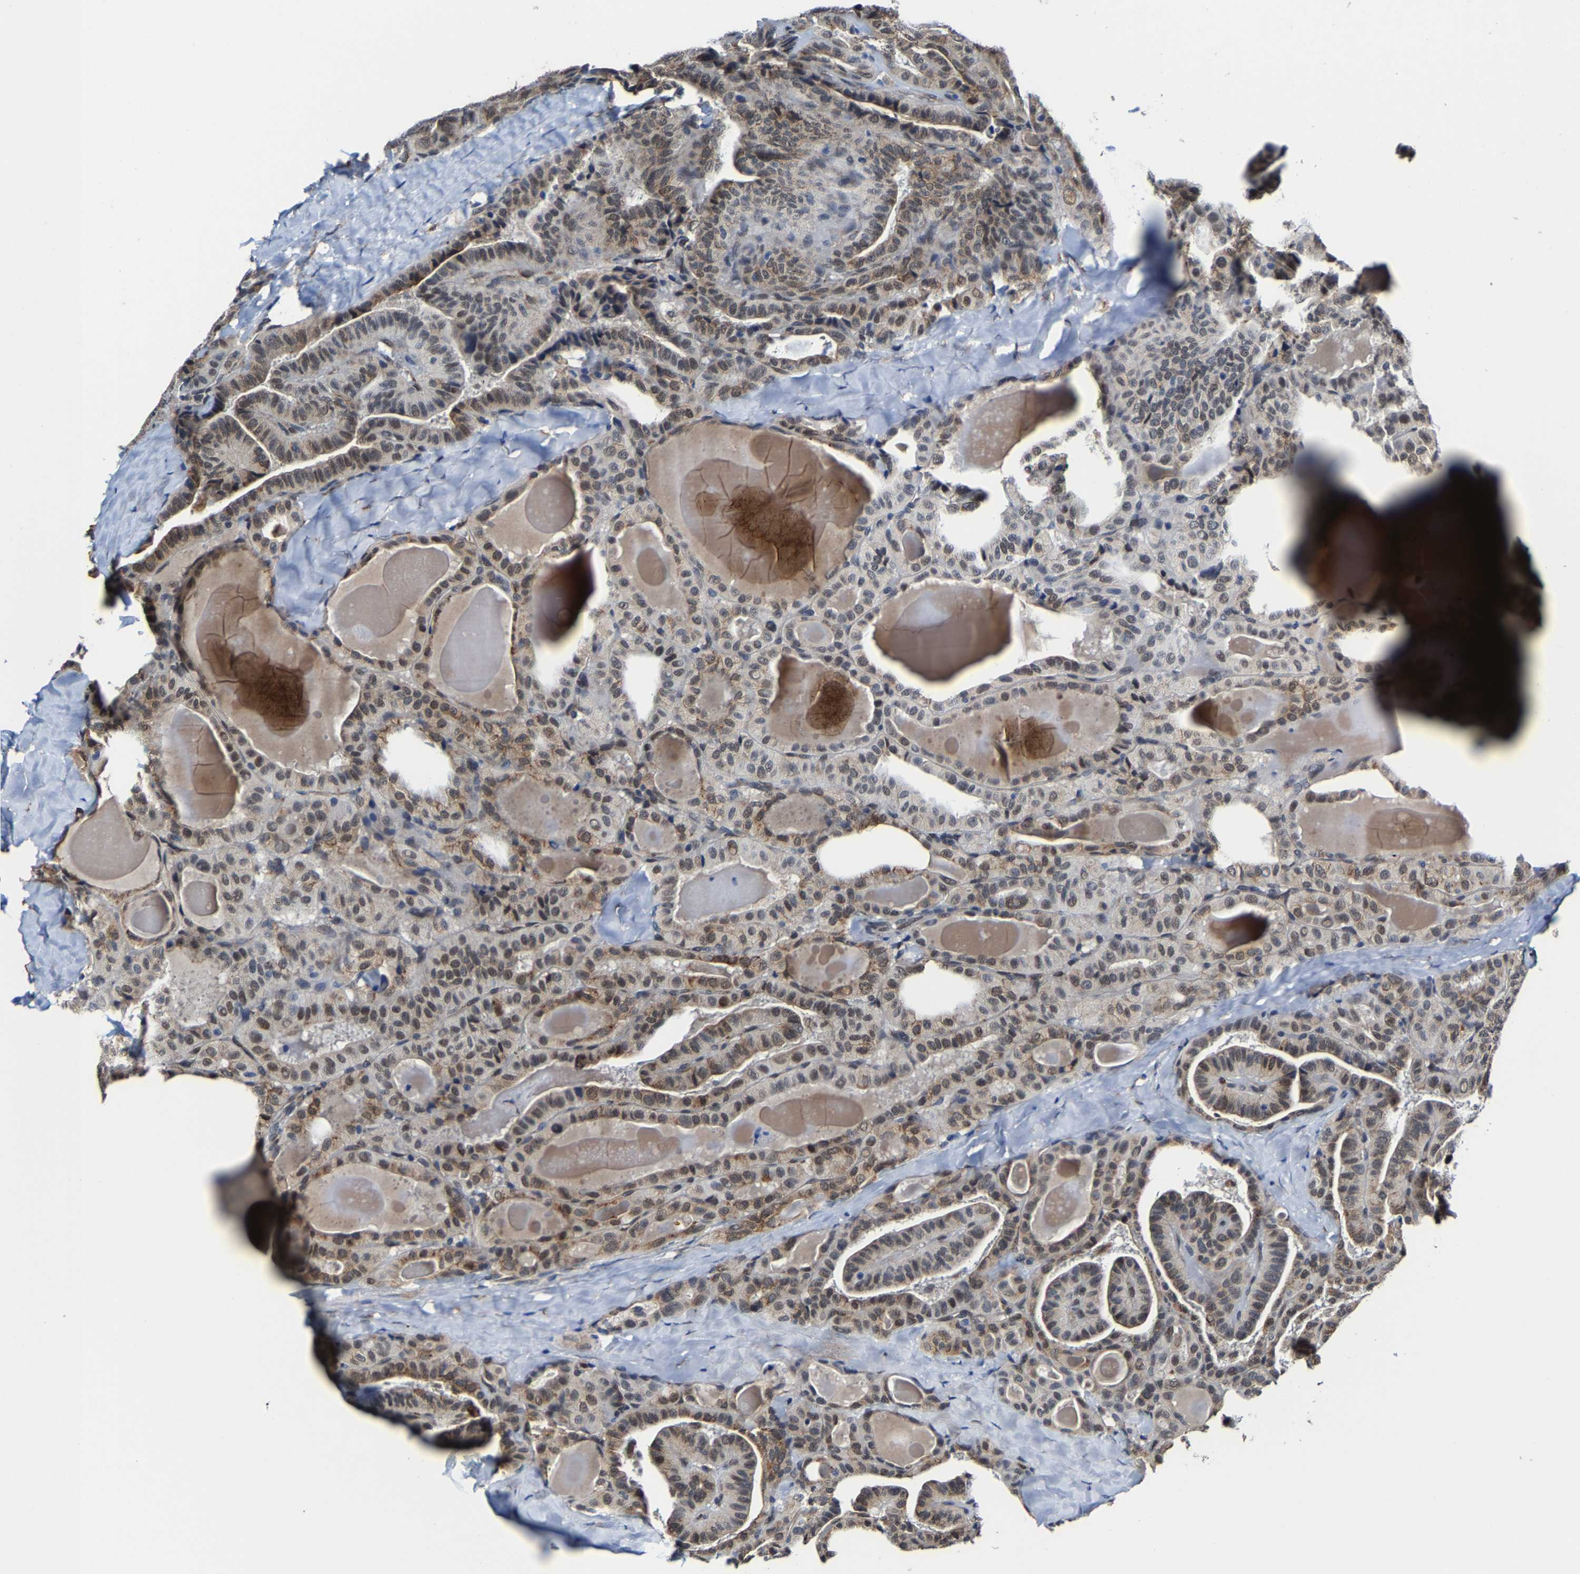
{"staining": {"intensity": "moderate", "quantity": "25%-75%", "location": "cytoplasmic/membranous,nuclear"}, "tissue": "thyroid cancer", "cell_type": "Tumor cells", "image_type": "cancer", "snomed": [{"axis": "morphology", "description": "Papillary adenocarcinoma, NOS"}, {"axis": "topography", "description": "Thyroid gland"}], "caption": "Brown immunohistochemical staining in thyroid cancer (papillary adenocarcinoma) displays moderate cytoplasmic/membranous and nuclear staining in about 25%-75% of tumor cells.", "gene": "METTL1", "patient": {"sex": "male", "age": 77}}